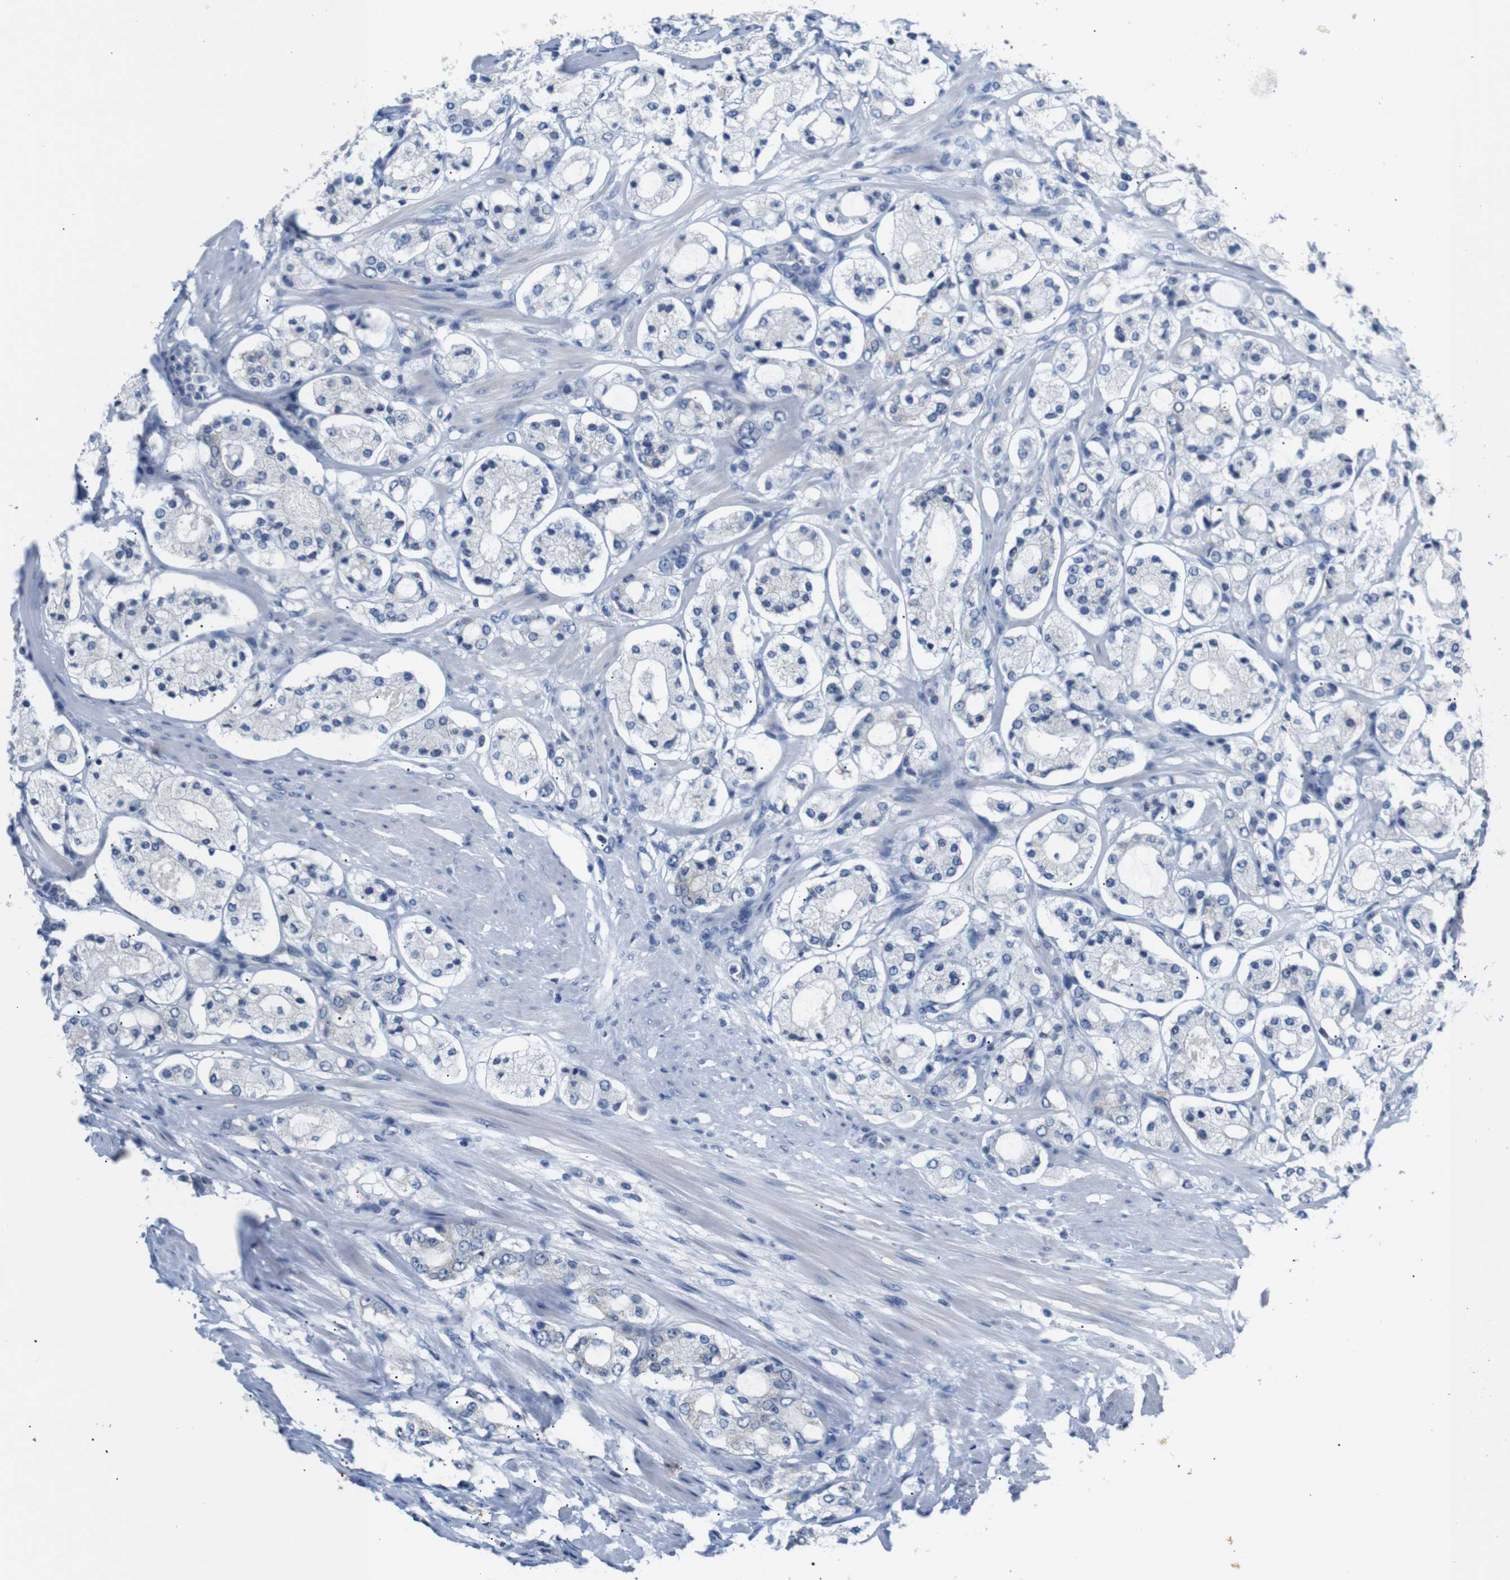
{"staining": {"intensity": "negative", "quantity": "none", "location": "none"}, "tissue": "prostate cancer", "cell_type": "Tumor cells", "image_type": "cancer", "snomed": [{"axis": "morphology", "description": "Adenocarcinoma, High grade"}, {"axis": "topography", "description": "Prostate"}], "caption": "Histopathology image shows no significant protein positivity in tumor cells of prostate cancer (adenocarcinoma (high-grade)).", "gene": "DCP1A", "patient": {"sex": "male", "age": 65}}